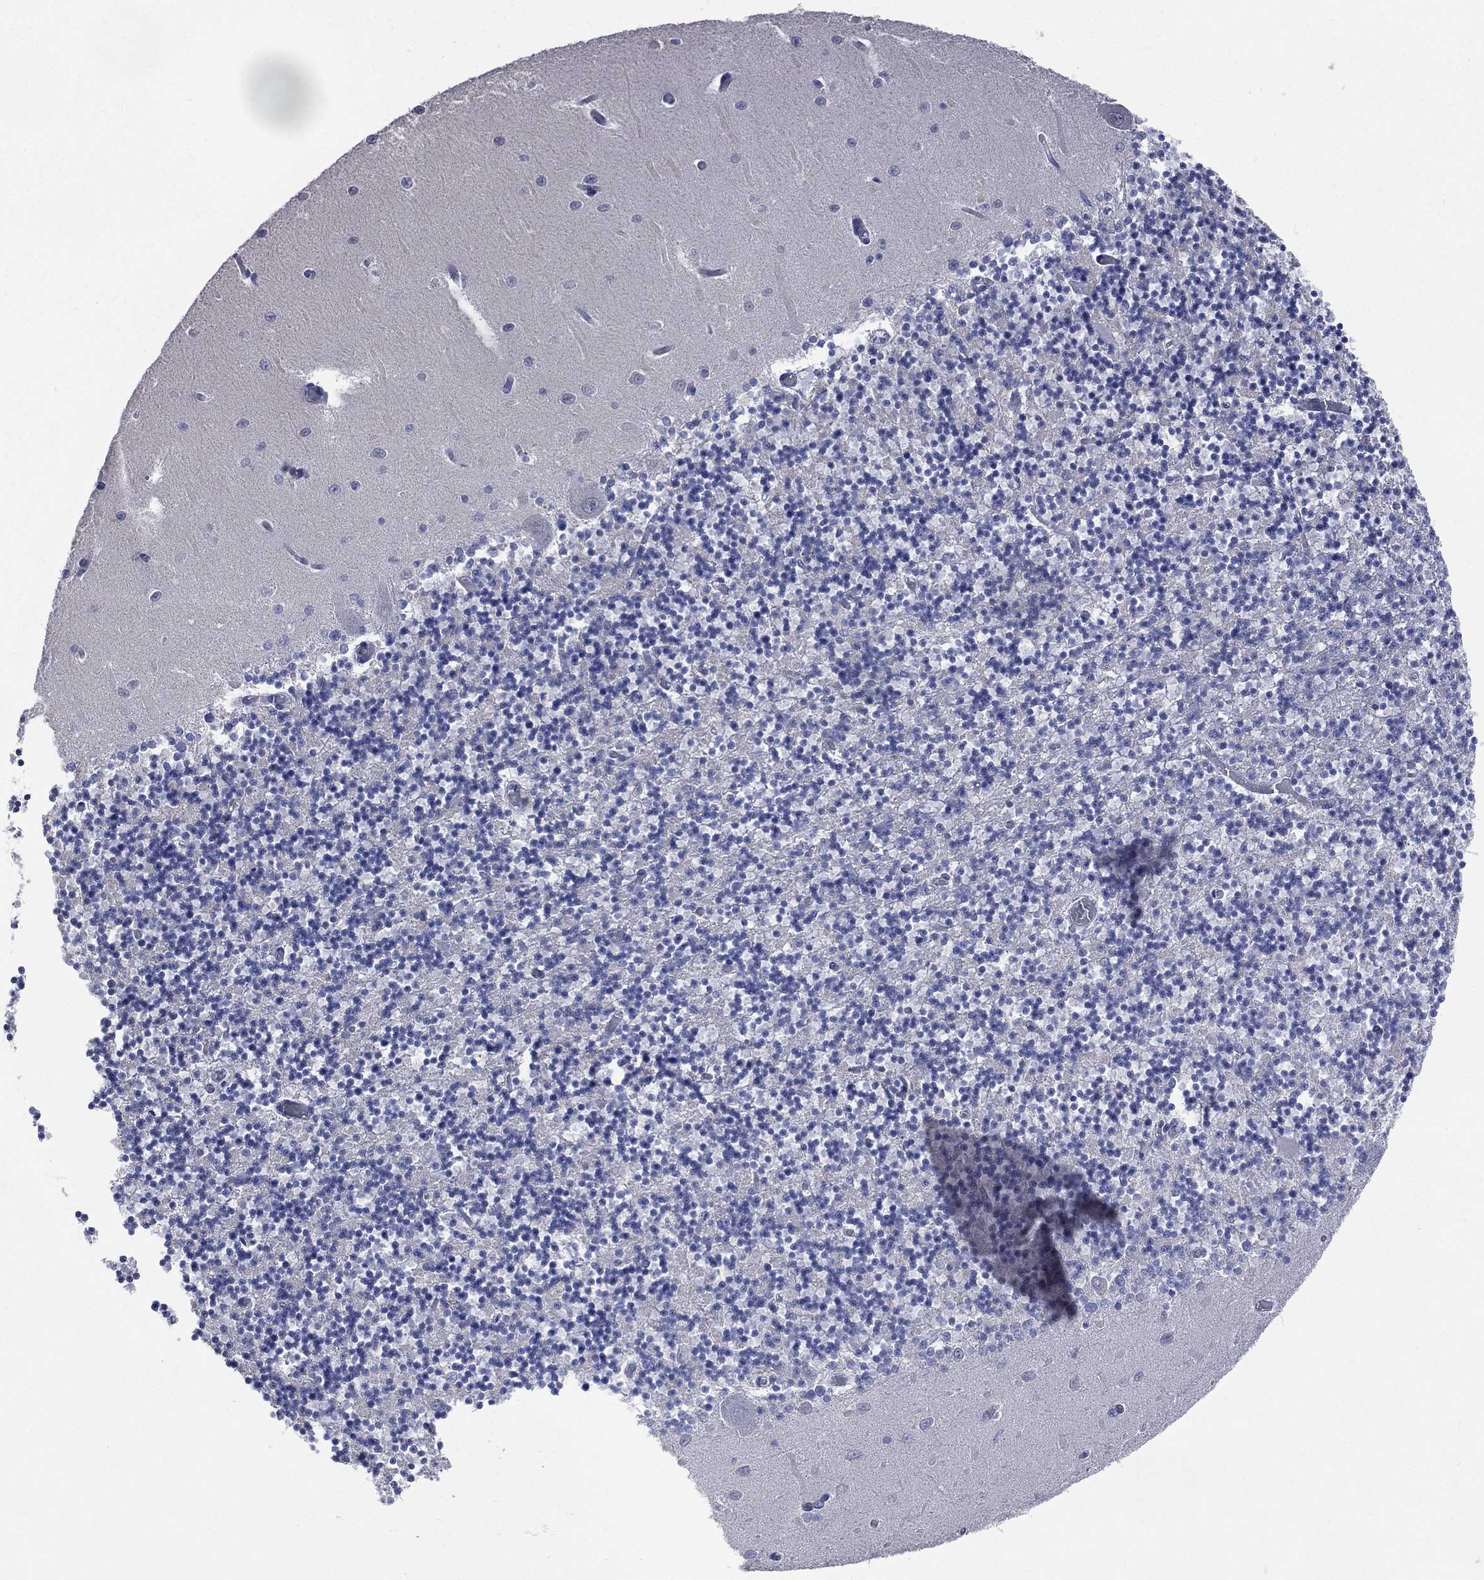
{"staining": {"intensity": "negative", "quantity": "none", "location": "none"}, "tissue": "cerebellum", "cell_type": "Cells in granular layer", "image_type": "normal", "snomed": [{"axis": "morphology", "description": "Normal tissue, NOS"}, {"axis": "topography", "description": "Cerebellum"}], "caption": "IHC image of unremarkable cerebellum stained for a protein (brown), which shows no positivity in cells in granular layer.", "gene": "AKAP3", "patient": {"sex": "female", "age": 64}}